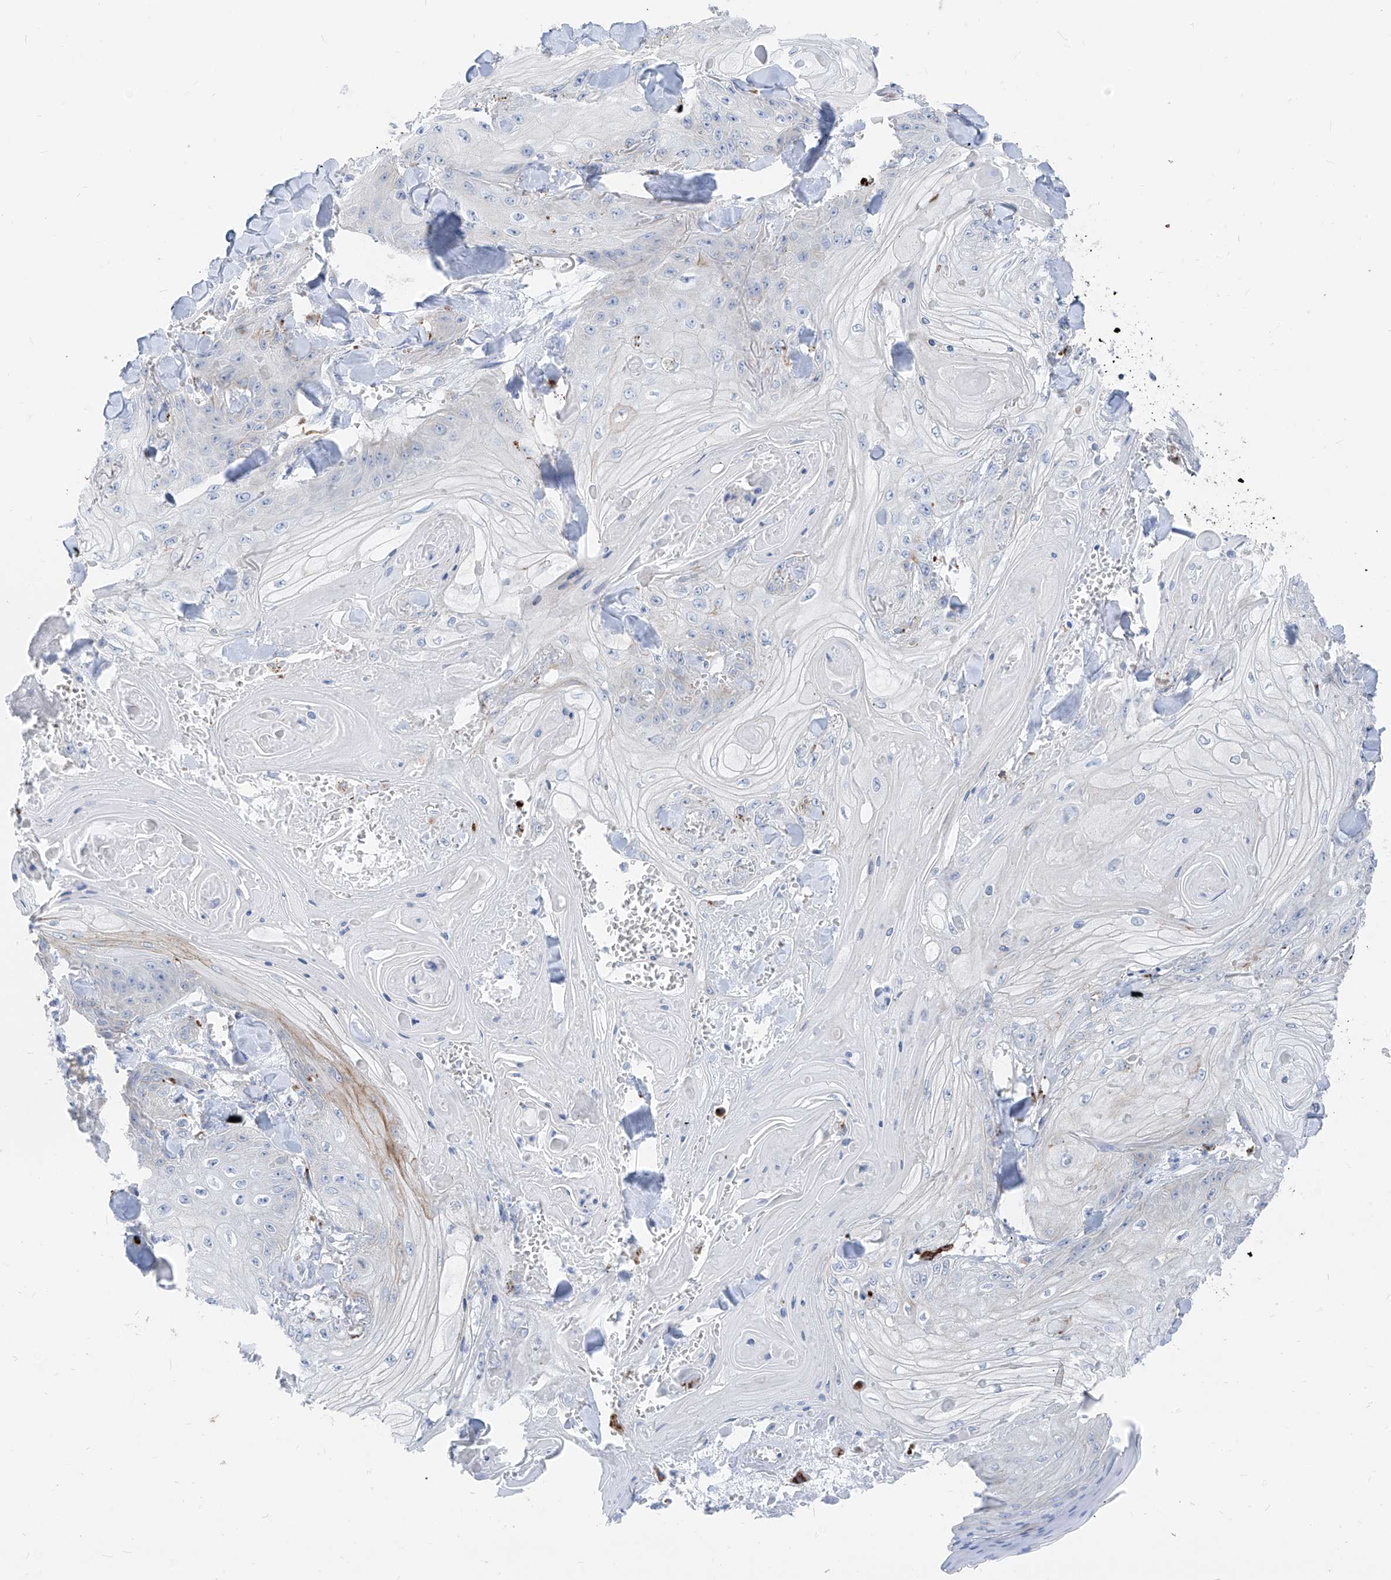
{"staining": {"intensity": "negative", "quantity": "none", "location": "none"}, "tissue": "skin cancer", "cell_type": "Tumor cells", "image_type": "cancer", "snomed": [{"axis": "morphology", "description": "Squamous cell carcinoma, NOS"}, {"axis": "topography", "description": "Skin"}], "caption": "This is a micrograph of immunohistochemistry (IHC) staining of skin squamous cell carcinoma, which shows no expression in tumor cells. Brightfield microscopy of IHC stained with DAB (brown) and hematoxylin (blue), captured at high magnification.", "gene": "GPR137C", "patient": {"sex": "male", "age": 74}}